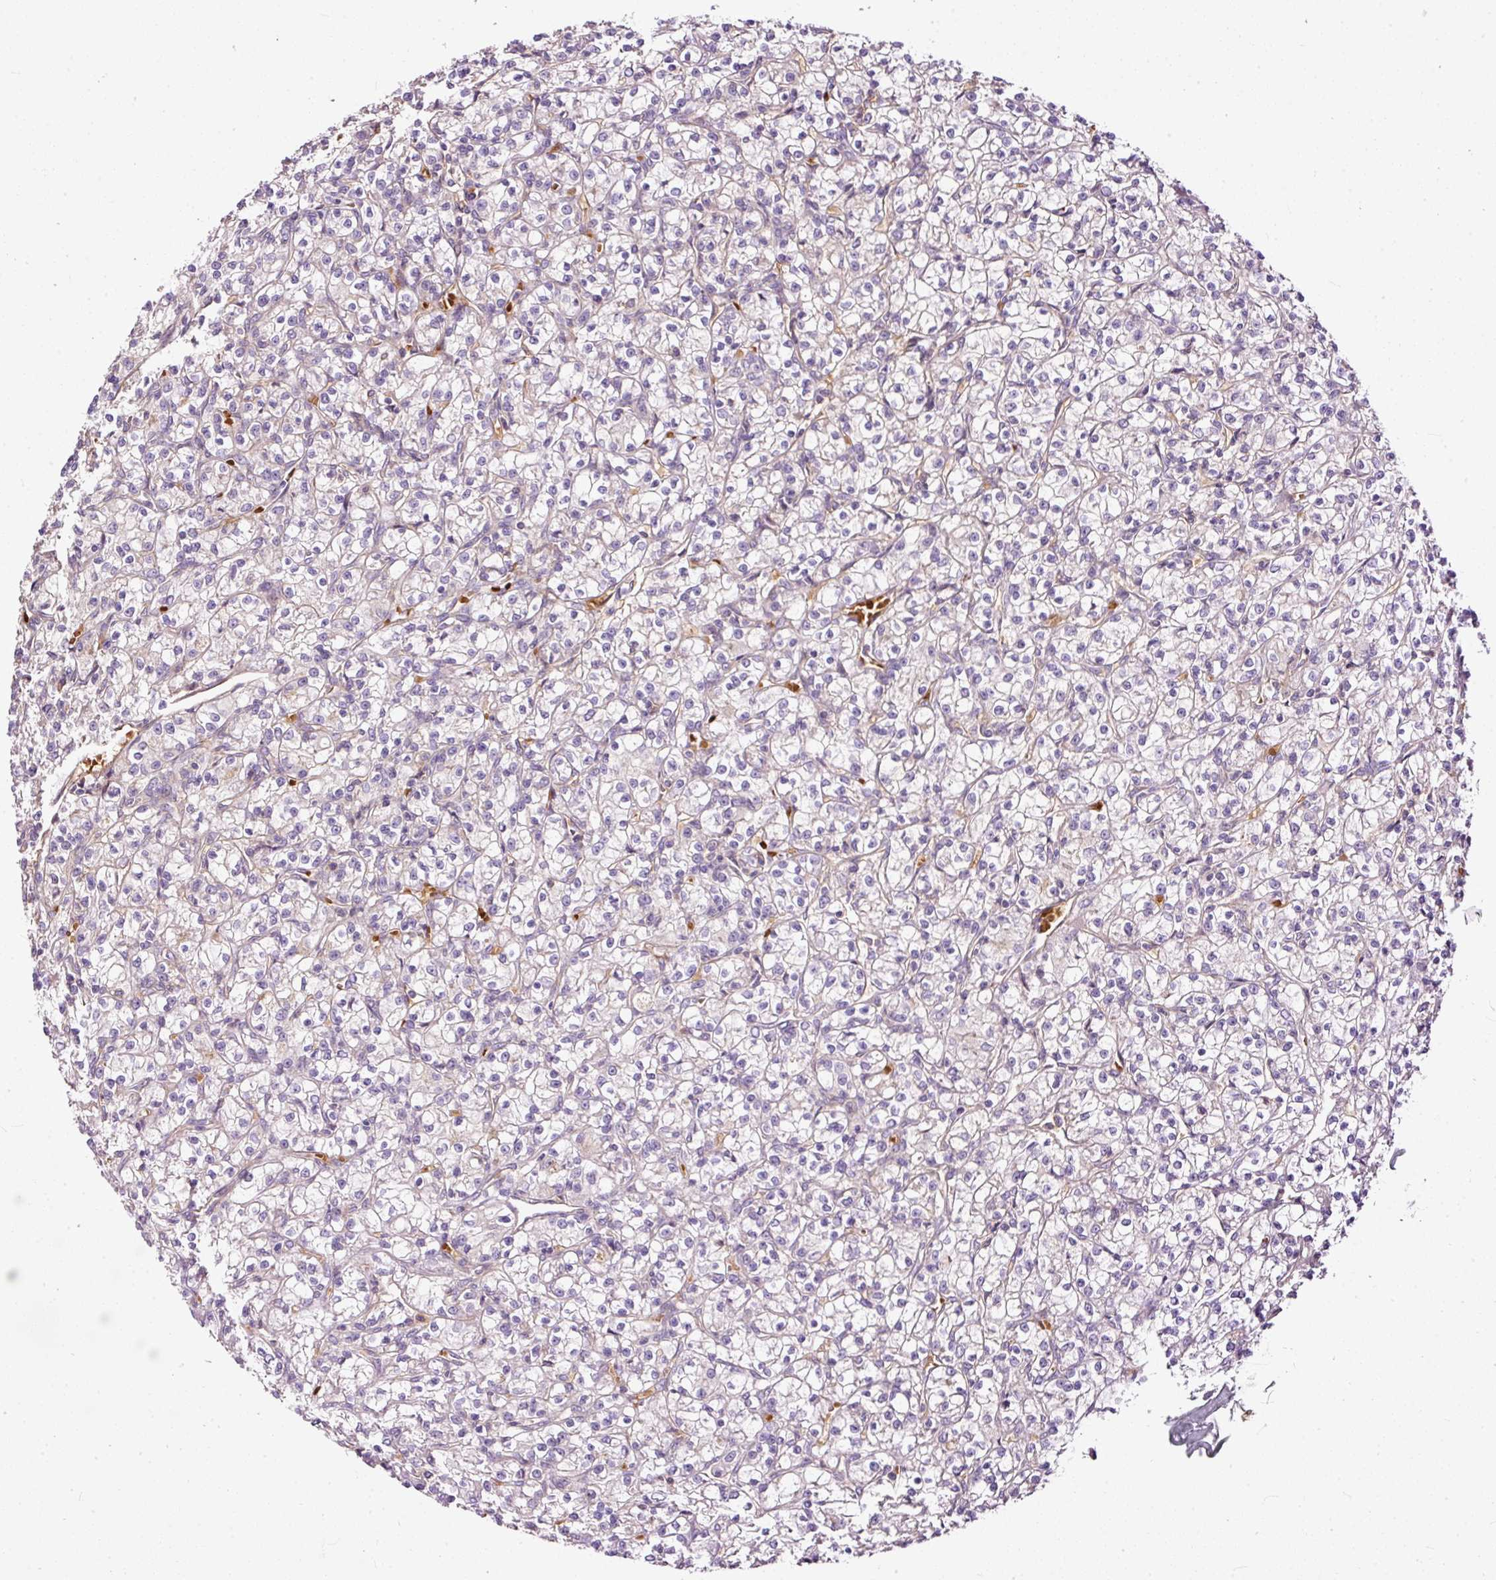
{"staining": {"intensity": "negative", "quantity": "none", "location": "none"}, "tissue": "renal cancer", "cell_type": "Tumor cells", "image_type": "cancer", "snomed": [{"axis": "morphology", "description": "Adenocarcinoma, NOS"}, {"axis": "topography", "description": "Kidney"}], "caption": "Tumor cells are negative for brown protein staining in adenocarcinoma (renal).", "gene": "USHBP1", "patient": {"sex": "female", "age": 59}}